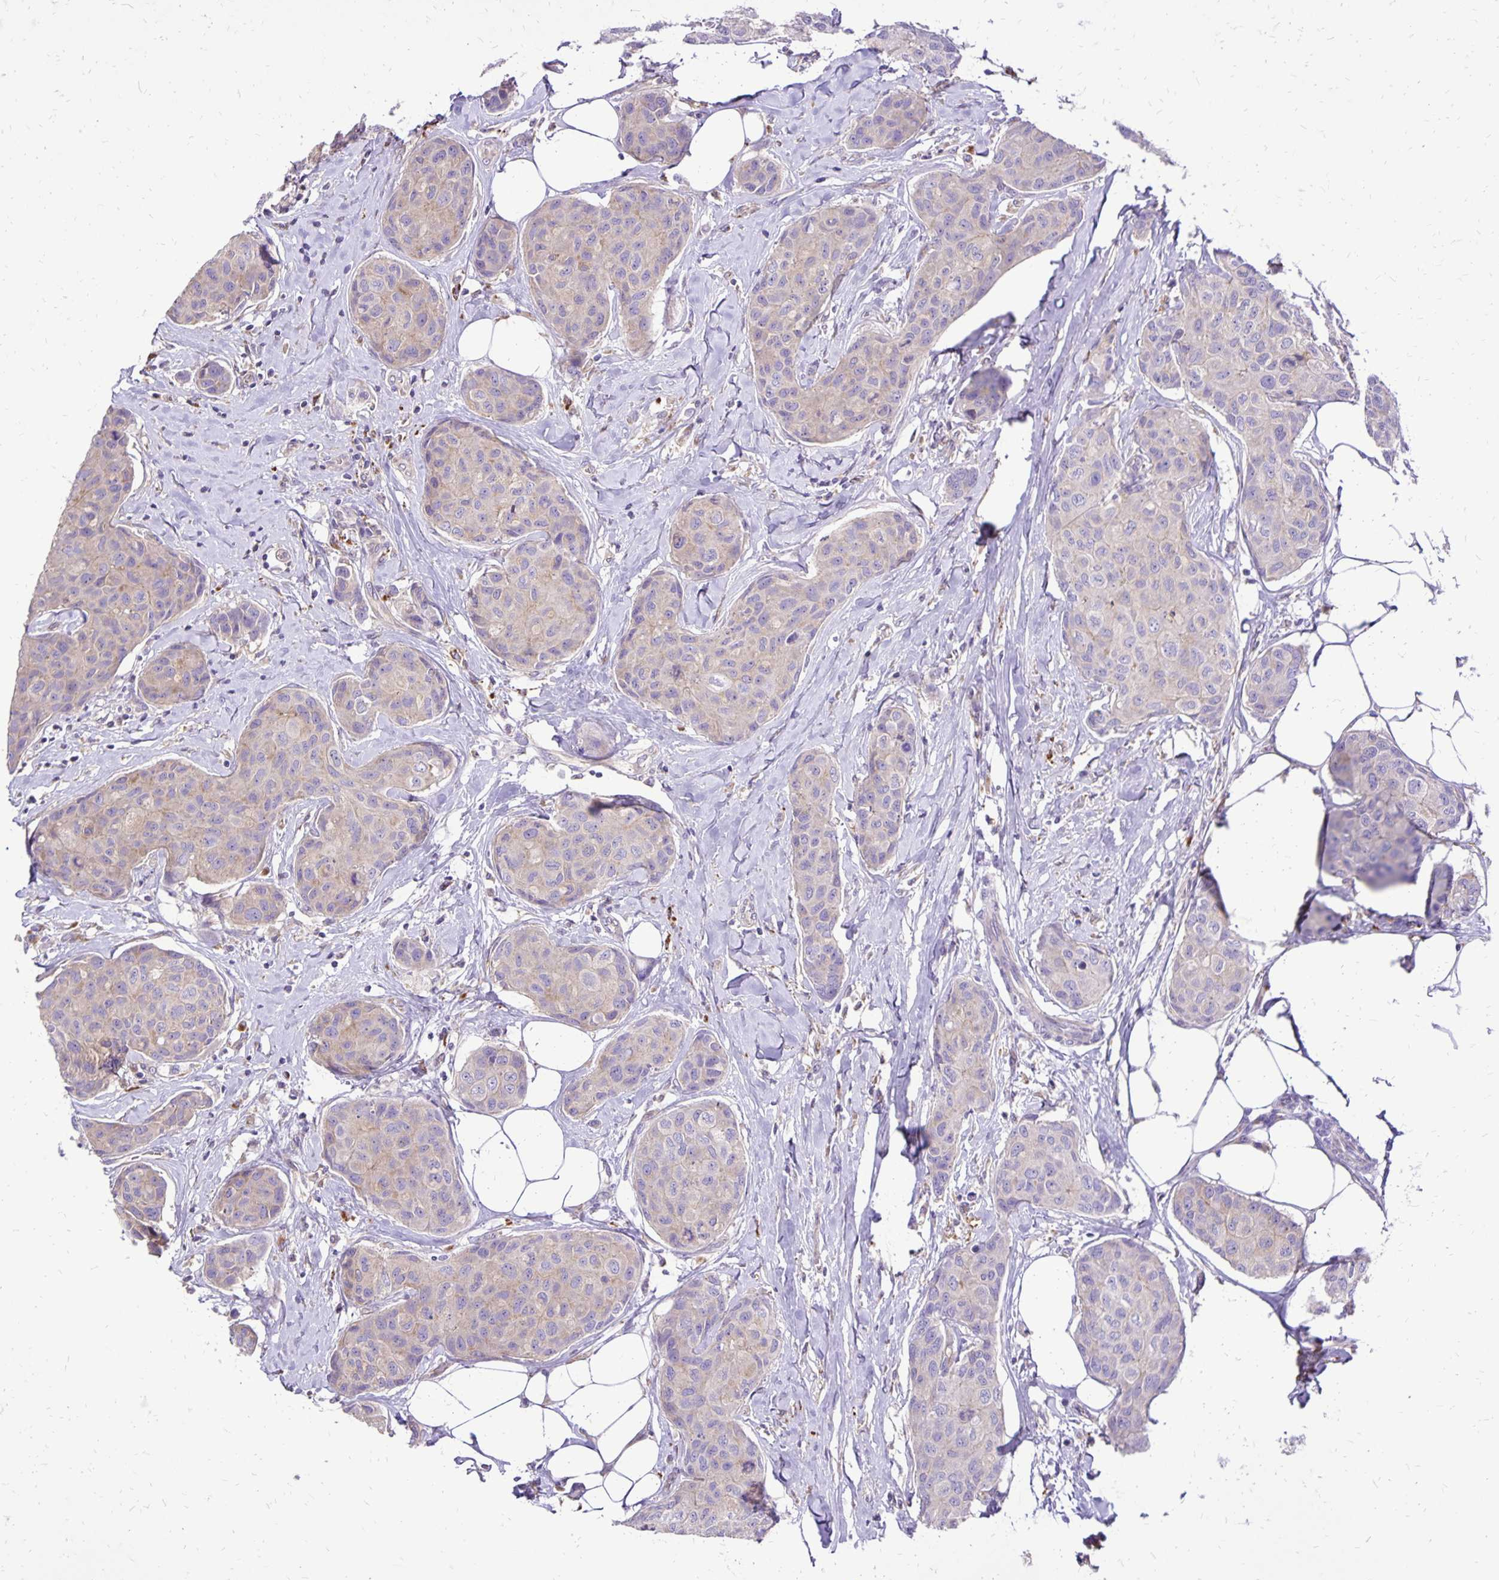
{"staining": {"intensity": "weak", "quantity": "<25%", "location": "cytoplasmic/membranous"}, "tissue": "breast cancer", "cell_type": "Tumor cells", "image_type": "cancer", "snomed": [{"axis": "morphology", "description": "Duct carcinoma"}, {"axis": "topography", "description": "Breast"}], "caption": "A photomicrograph of breast invasive ductal carcinoma stained for a protein displays no brown staining in tumor cells.", "gene": "EIF5A", "patient": {"sex": "female", "age": 80}}